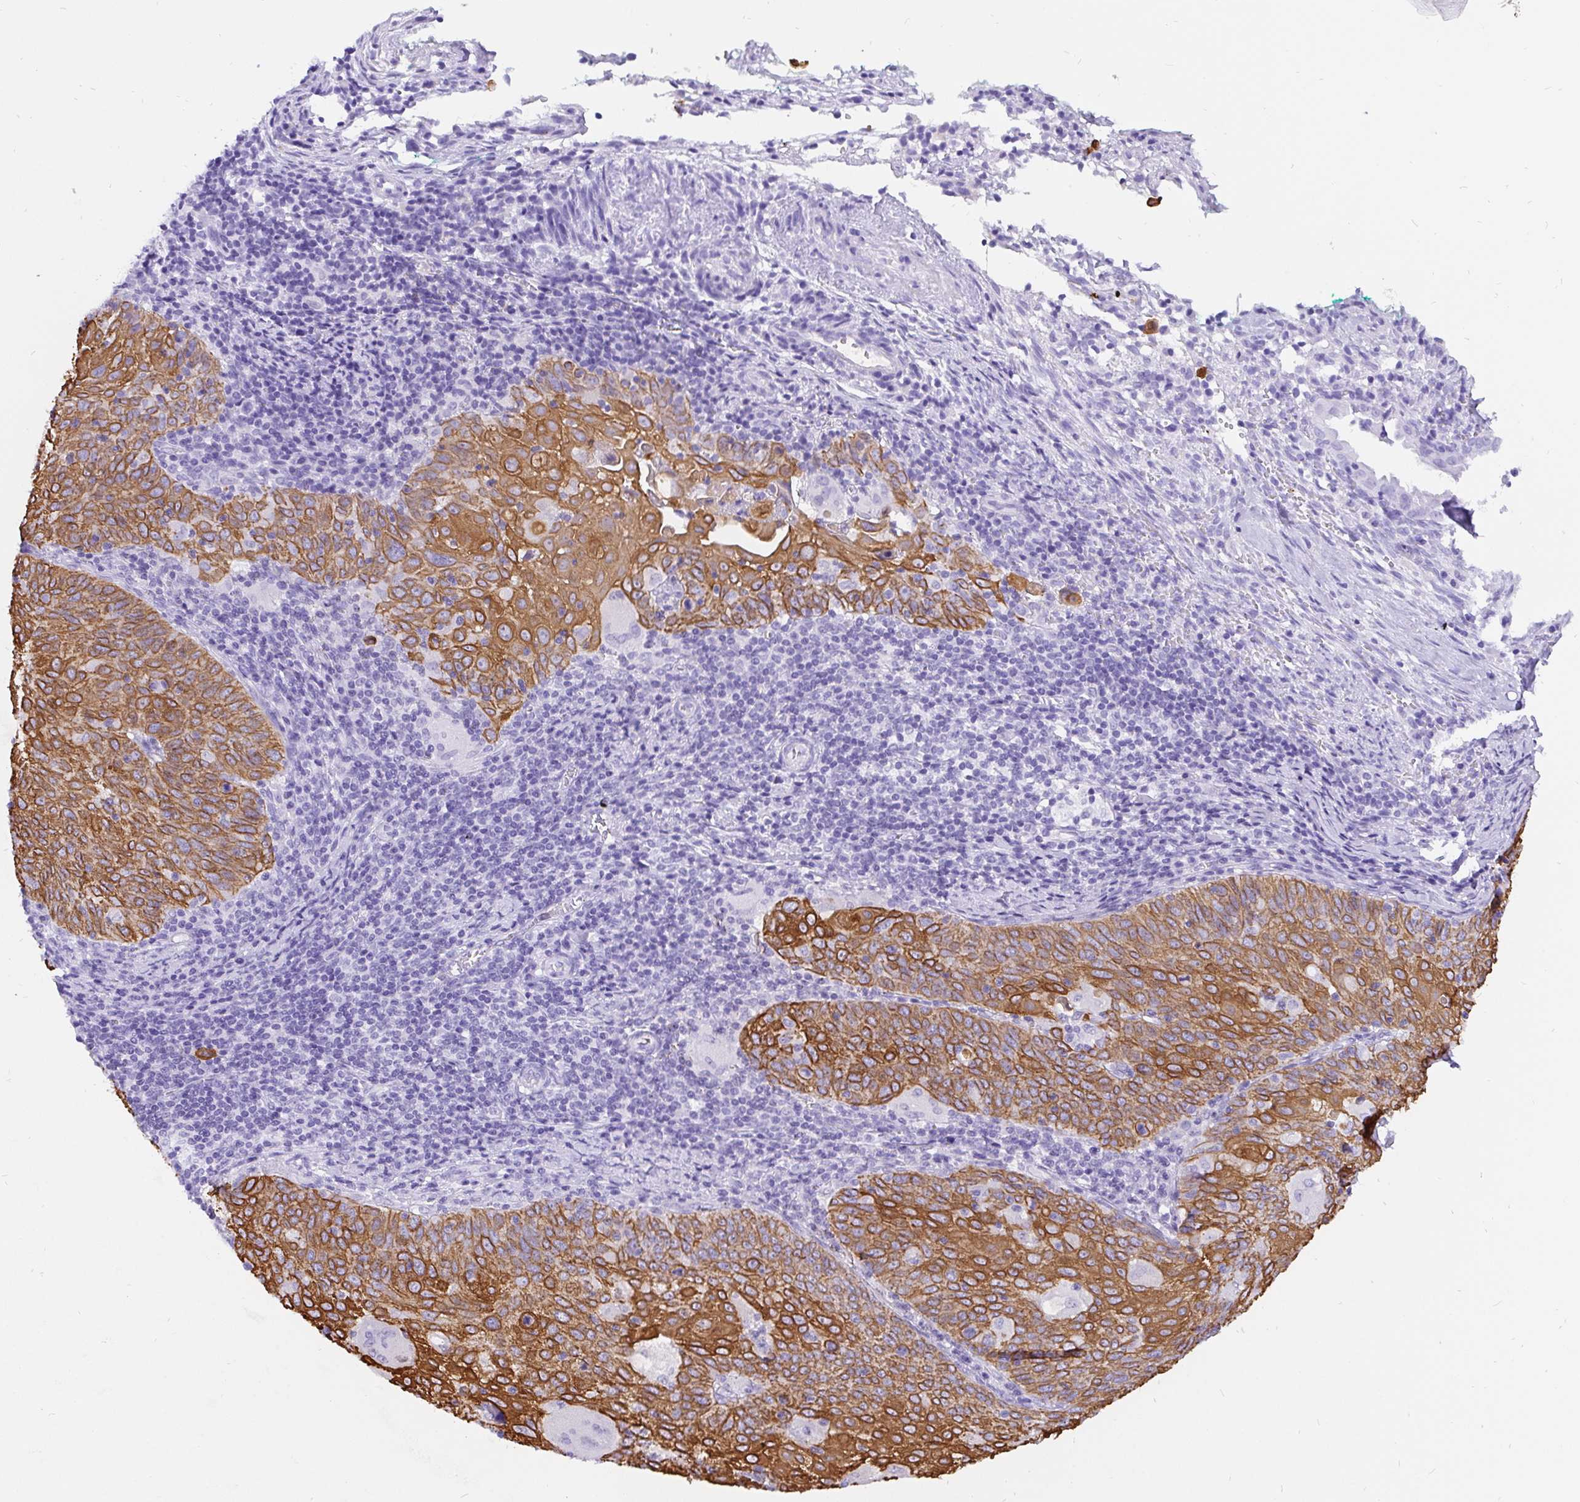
{"staining": {"intensity": "strong", "quantity": ">75%", "location": "cytoplasmic/membranous"}, "tissue": "cervical cancer", "cell_type": "Tumor cells", "image_type": "cancer", "snomed": [{"axis": "morphology", "description": "Squamous cell carcinoma, NOS"}, {"axis": "topography", "description": "Cervix"}], "caption": "Squamous cell carcinoma (cervical) stained with IHC displays strong cytoplasmic/membranous positivity in about >75% of tumor cells. The staining was performed using DAB (3,3'-diaminobenzidine), with brown indicating positive protein expression. Nuclei are stained blue with hematoxylin.", "gene": "KRT13", "patient": {"sex": "female", "age": 65}}